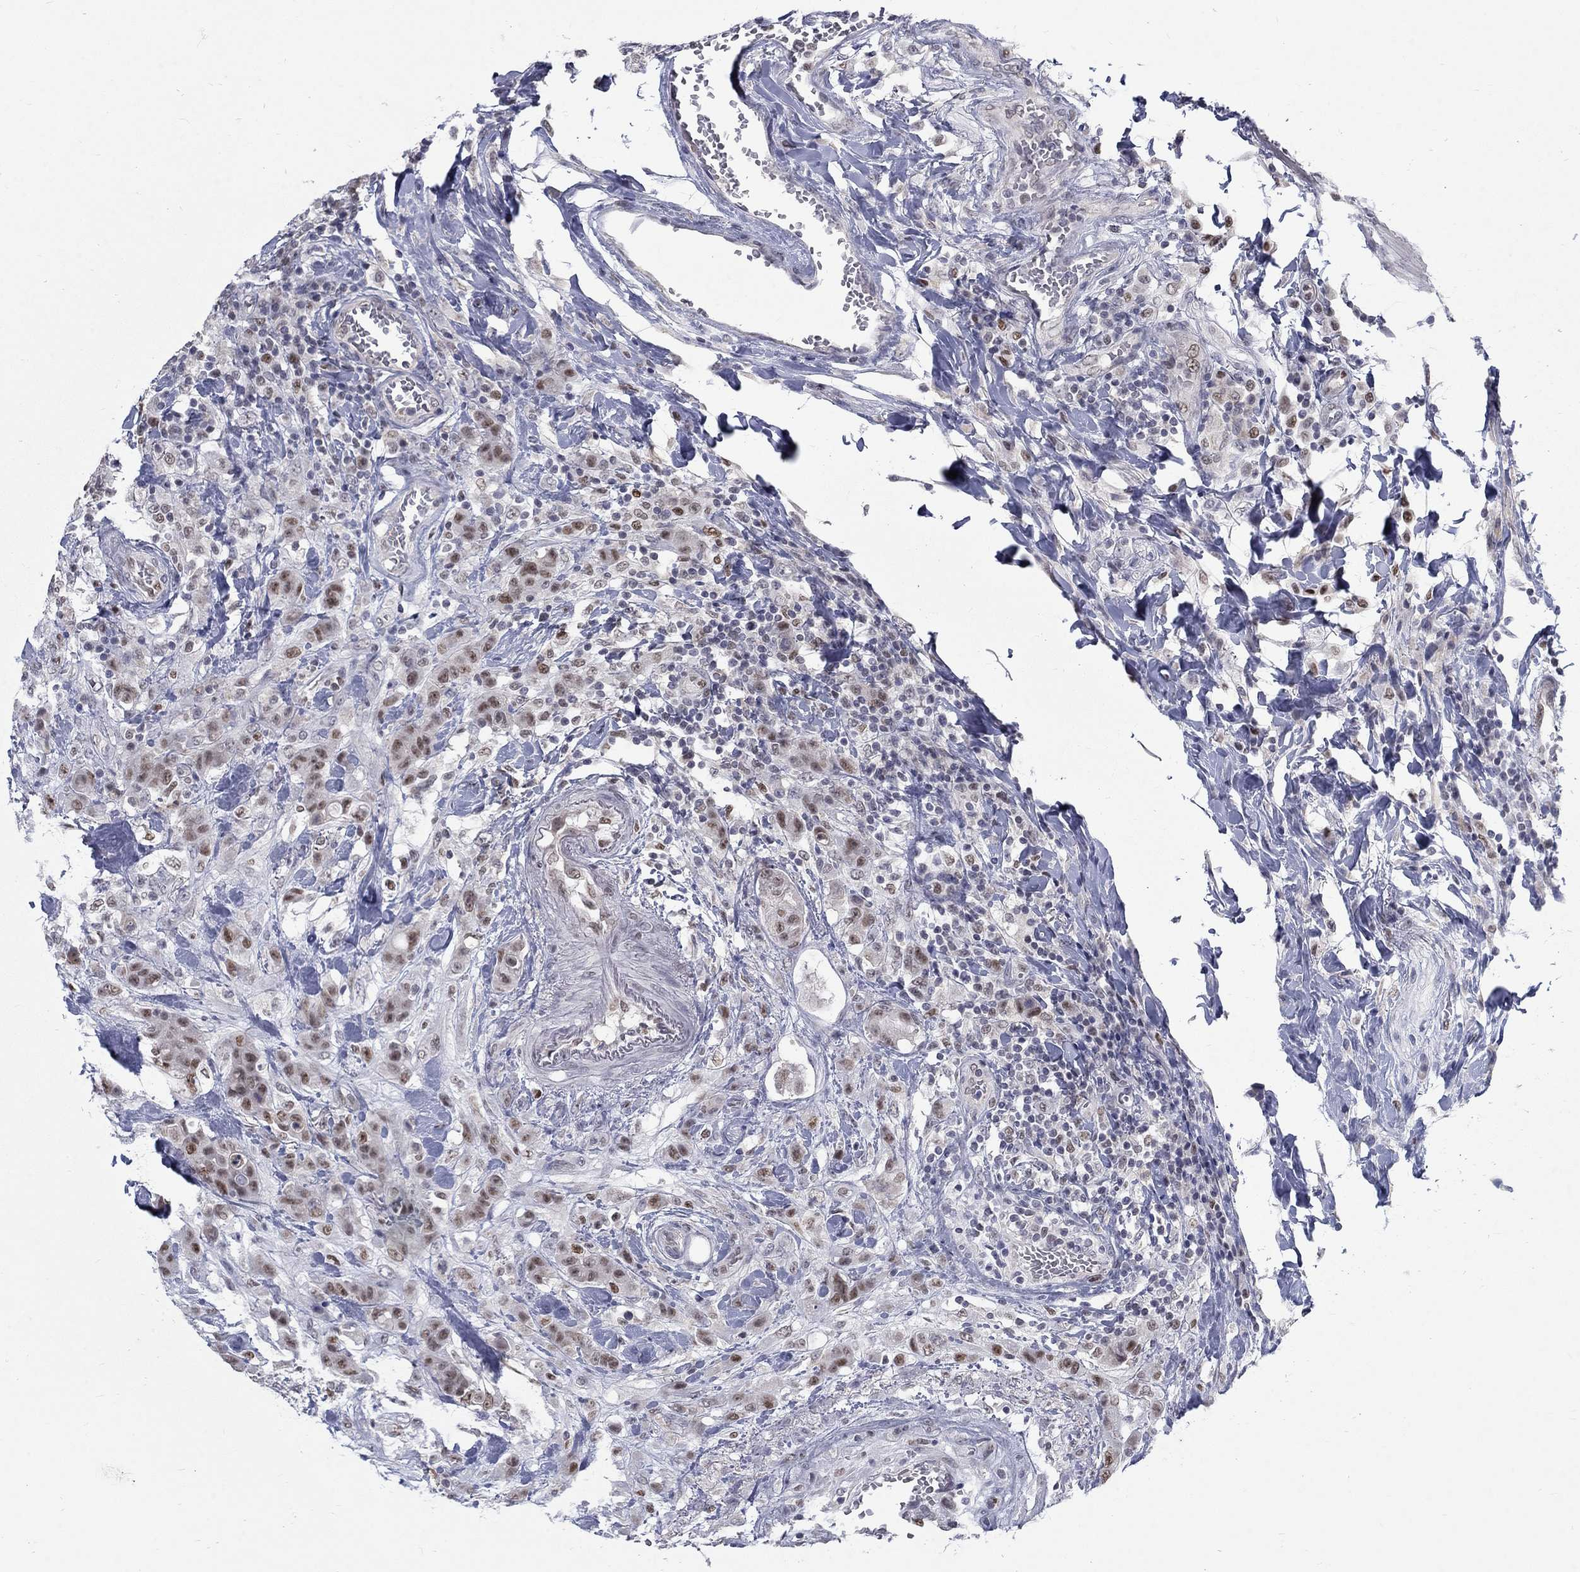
{"staining": {"intensity": "negative", "quantity": "none", "location": "none"}, "tissue": "colorectal cancer", "cell_type": "Tumor cells", "image_type": "cancer", "snomed": [{"axis": "morphology", "description": "Adenocarcinoma, NOS"}, {"axis": "topography", "description": "Colon"}], "caption": "Histopathology image shows no protein expression in tumor cells of colorectal adenocarcinoma tissue.", "gene": "GCFC2", "patient": {"sex": "female", "age": 48}}